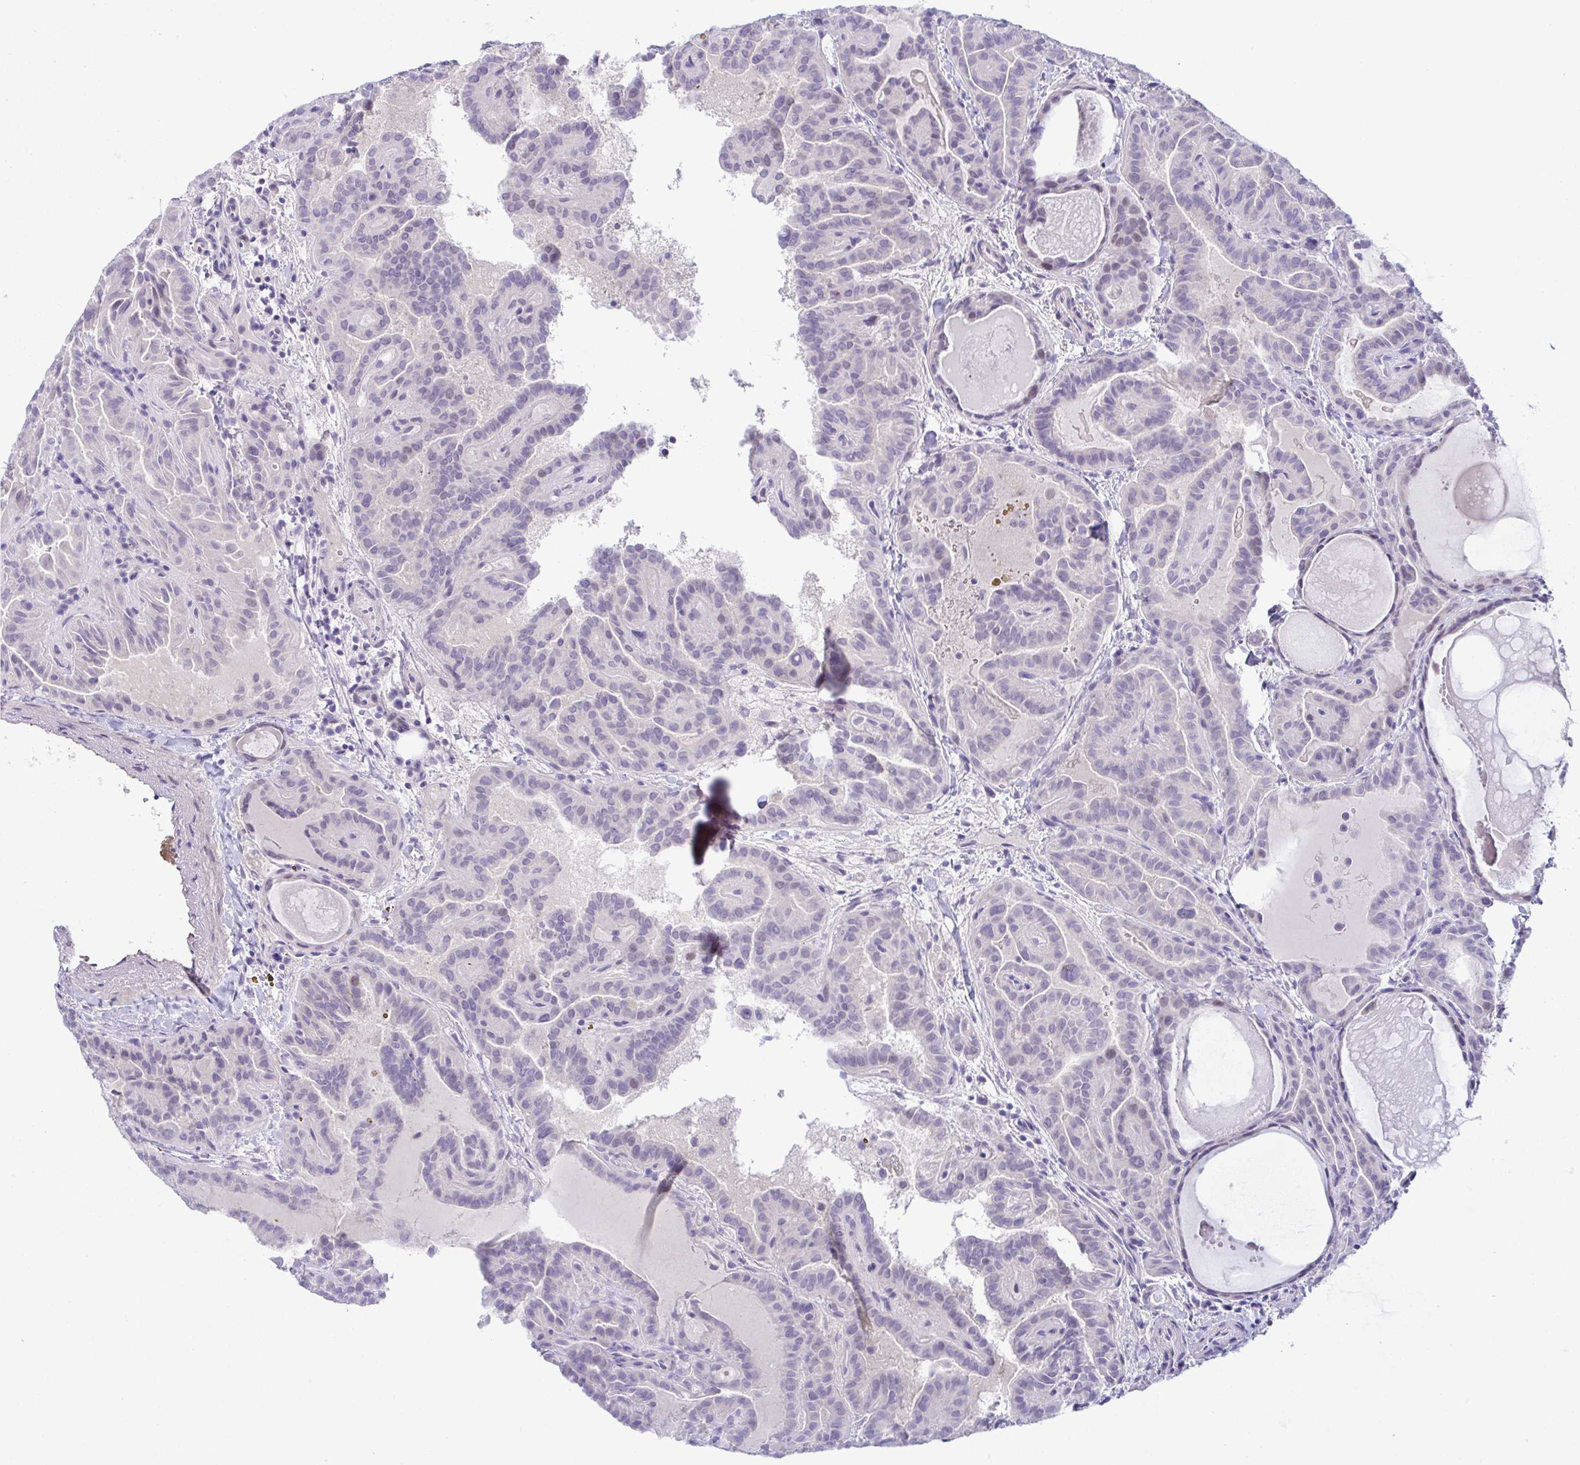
{"staining": {"intensity": "negative", "quantity": "none", "location": "none"}, "tissue": "thyroid cancer", "cell_type": "Tumor cells", "image_type": "cancer", "snomed": [{"axis": "morphology", "description": "Papillary adenocarcinoma, NOS"}, {"axis": "topography", "description": "Thyroid gland"}], "caption": "Micrograph shows no protein expression in tumor cells of thyroid papillary adenocarcinoma tissue.", "gene": "USP35", "patient": {"sex": "female", "age": 46}}